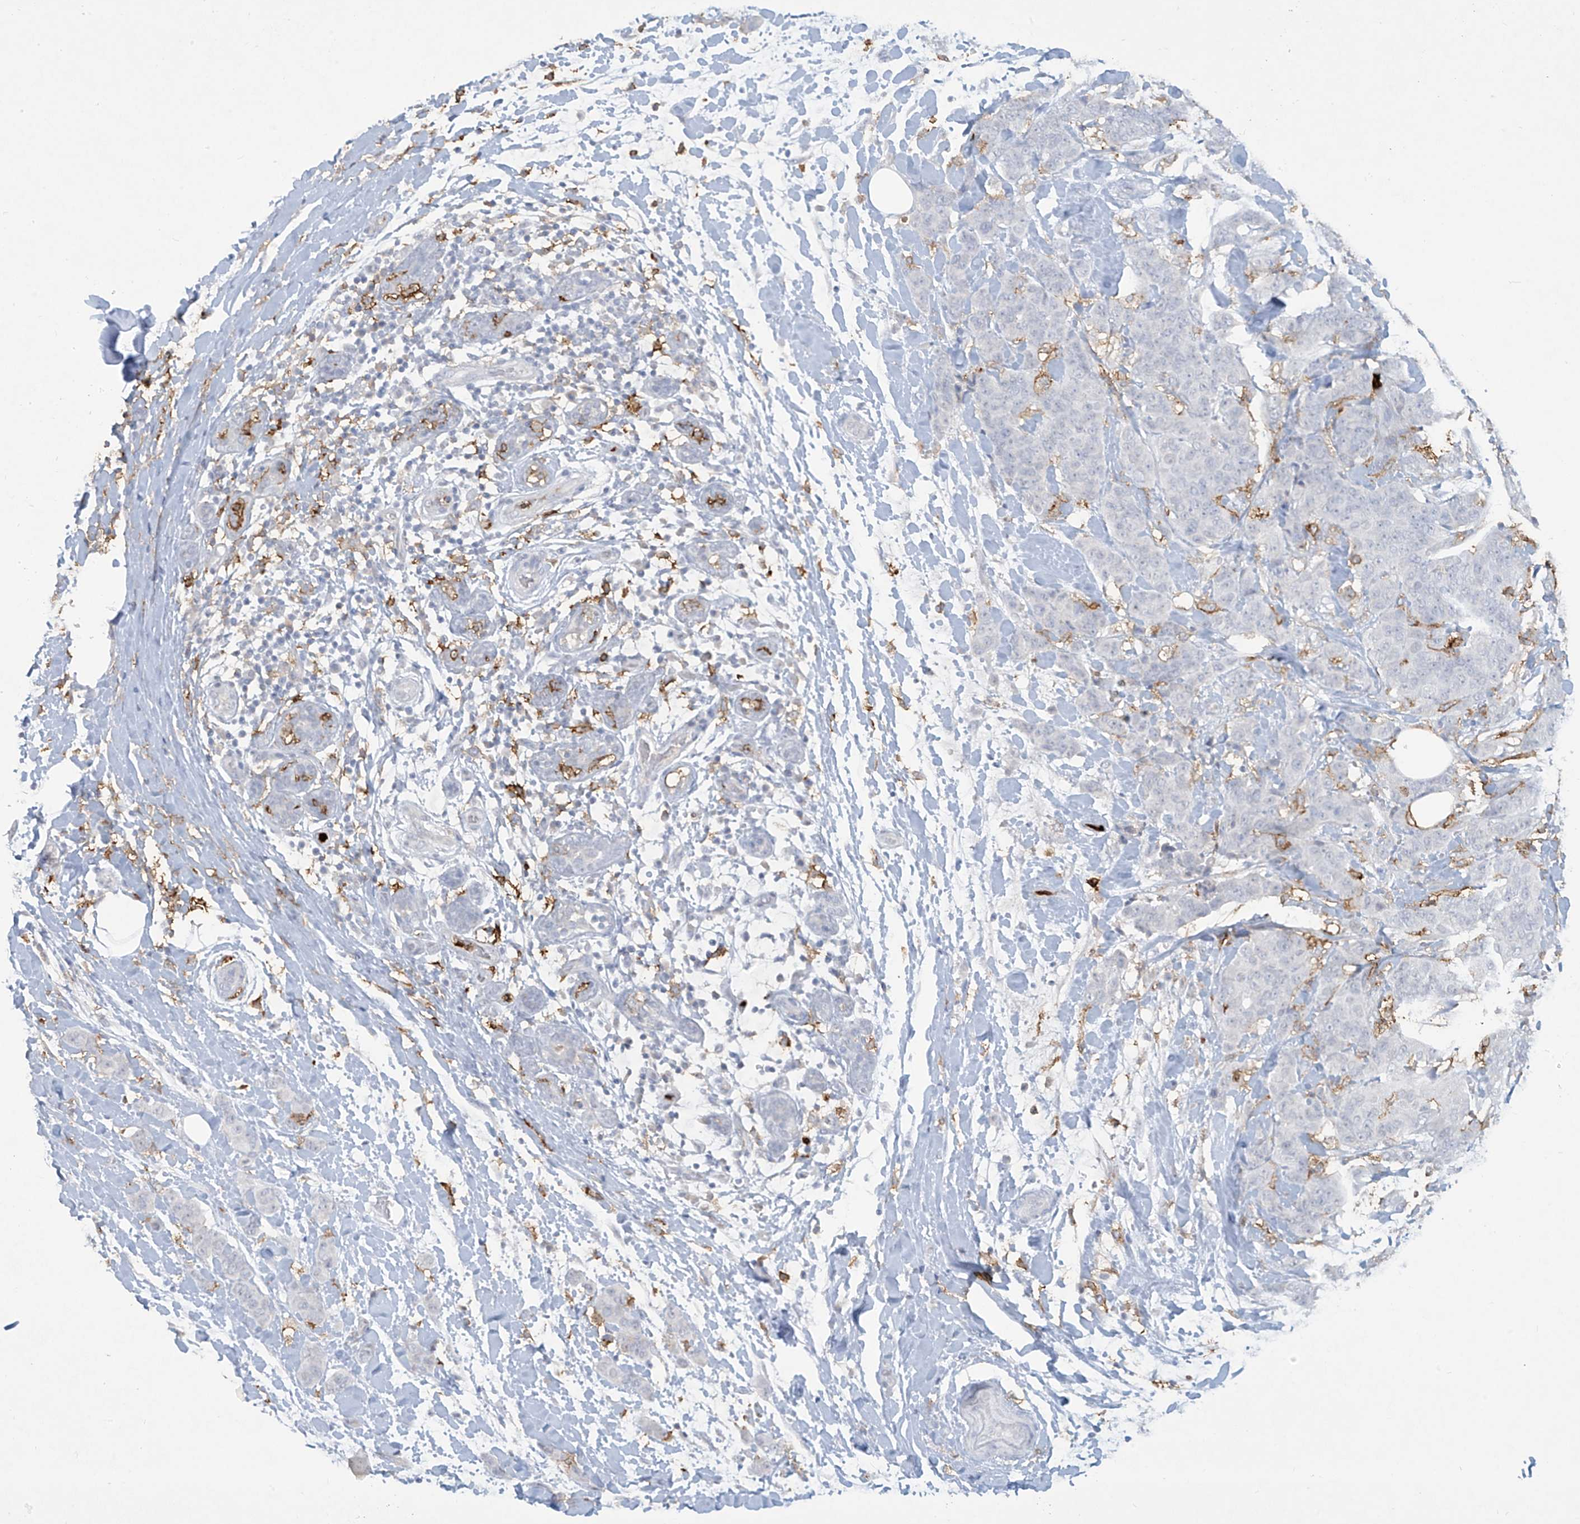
{"staining": {"intensity": "negative", "quantity": "none", "location": "none"}, "tissue": "breast cancer", "cell_type": "Tumor cells", "image_type": "cancer", "snomed": [{"axis": "morphology", "description": "Normal tissue, NOS"}, {"axis": "morphology", "description": "Duct carcinoma"}, {"axis": "topography", "description": "Breast"}], "caption": "Immunohistochemistry (IHC) of breast infiltrating ductal carcinoma reveals no positivity in tumor cells.", "gene": "FCGR3A", "patient": {"sex": "female", "age": 40}}